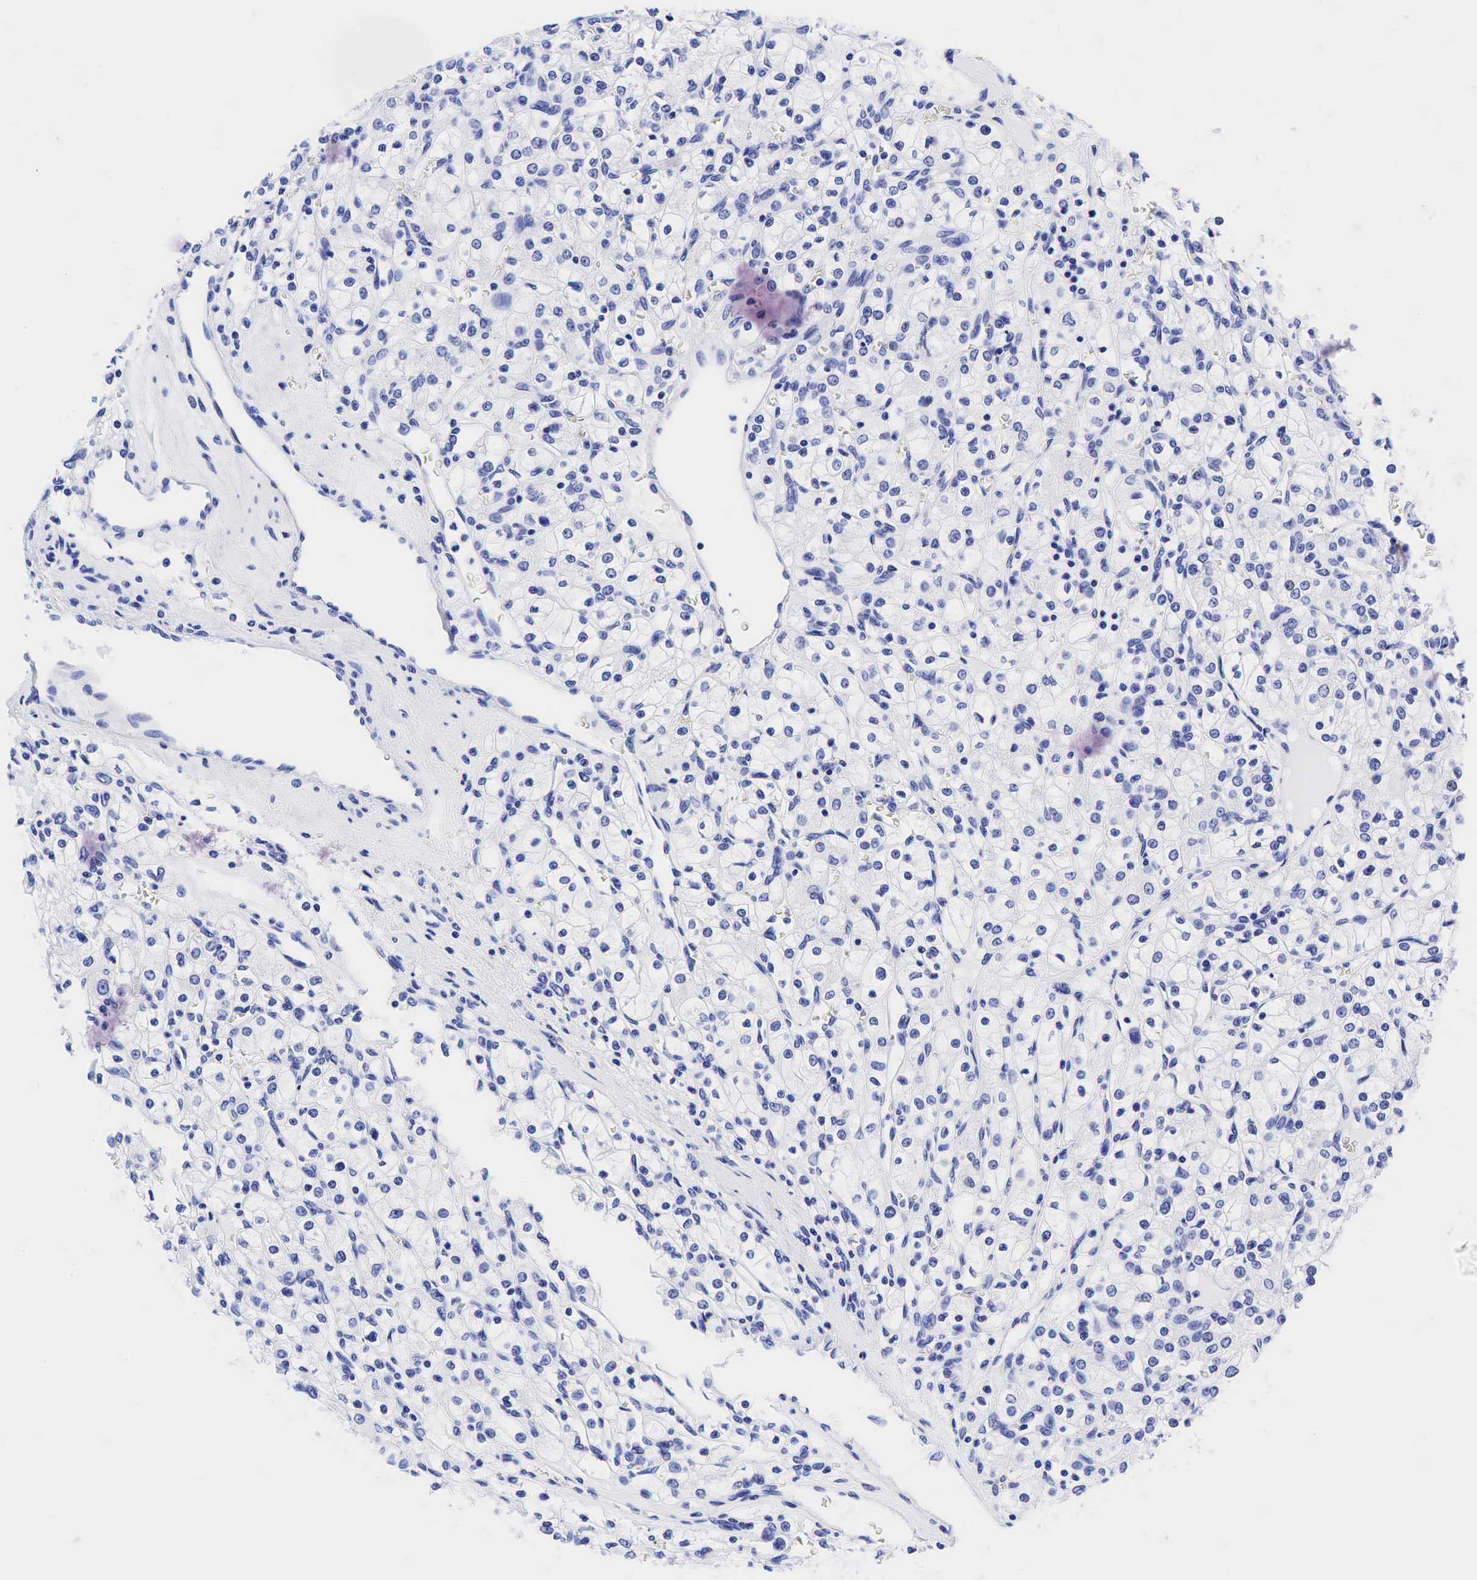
{"staining": {"intensity": "negative", "quantity": "none", "location": "none"}, "tissue": "renal cancer", "cell_type": "Tumor cells", "image_type": "cancer", "snomed": [{"axis": "morphology", "description": "Adenocarcinoma, NOS"}, {"axis": "topography", "description": "Kidney"}], "caption": "An image of human renal adenocarcinoma is negative for staining in tumor cells.", "gene": "ESR1", "patient": {"sex": "female", "age": 62}}